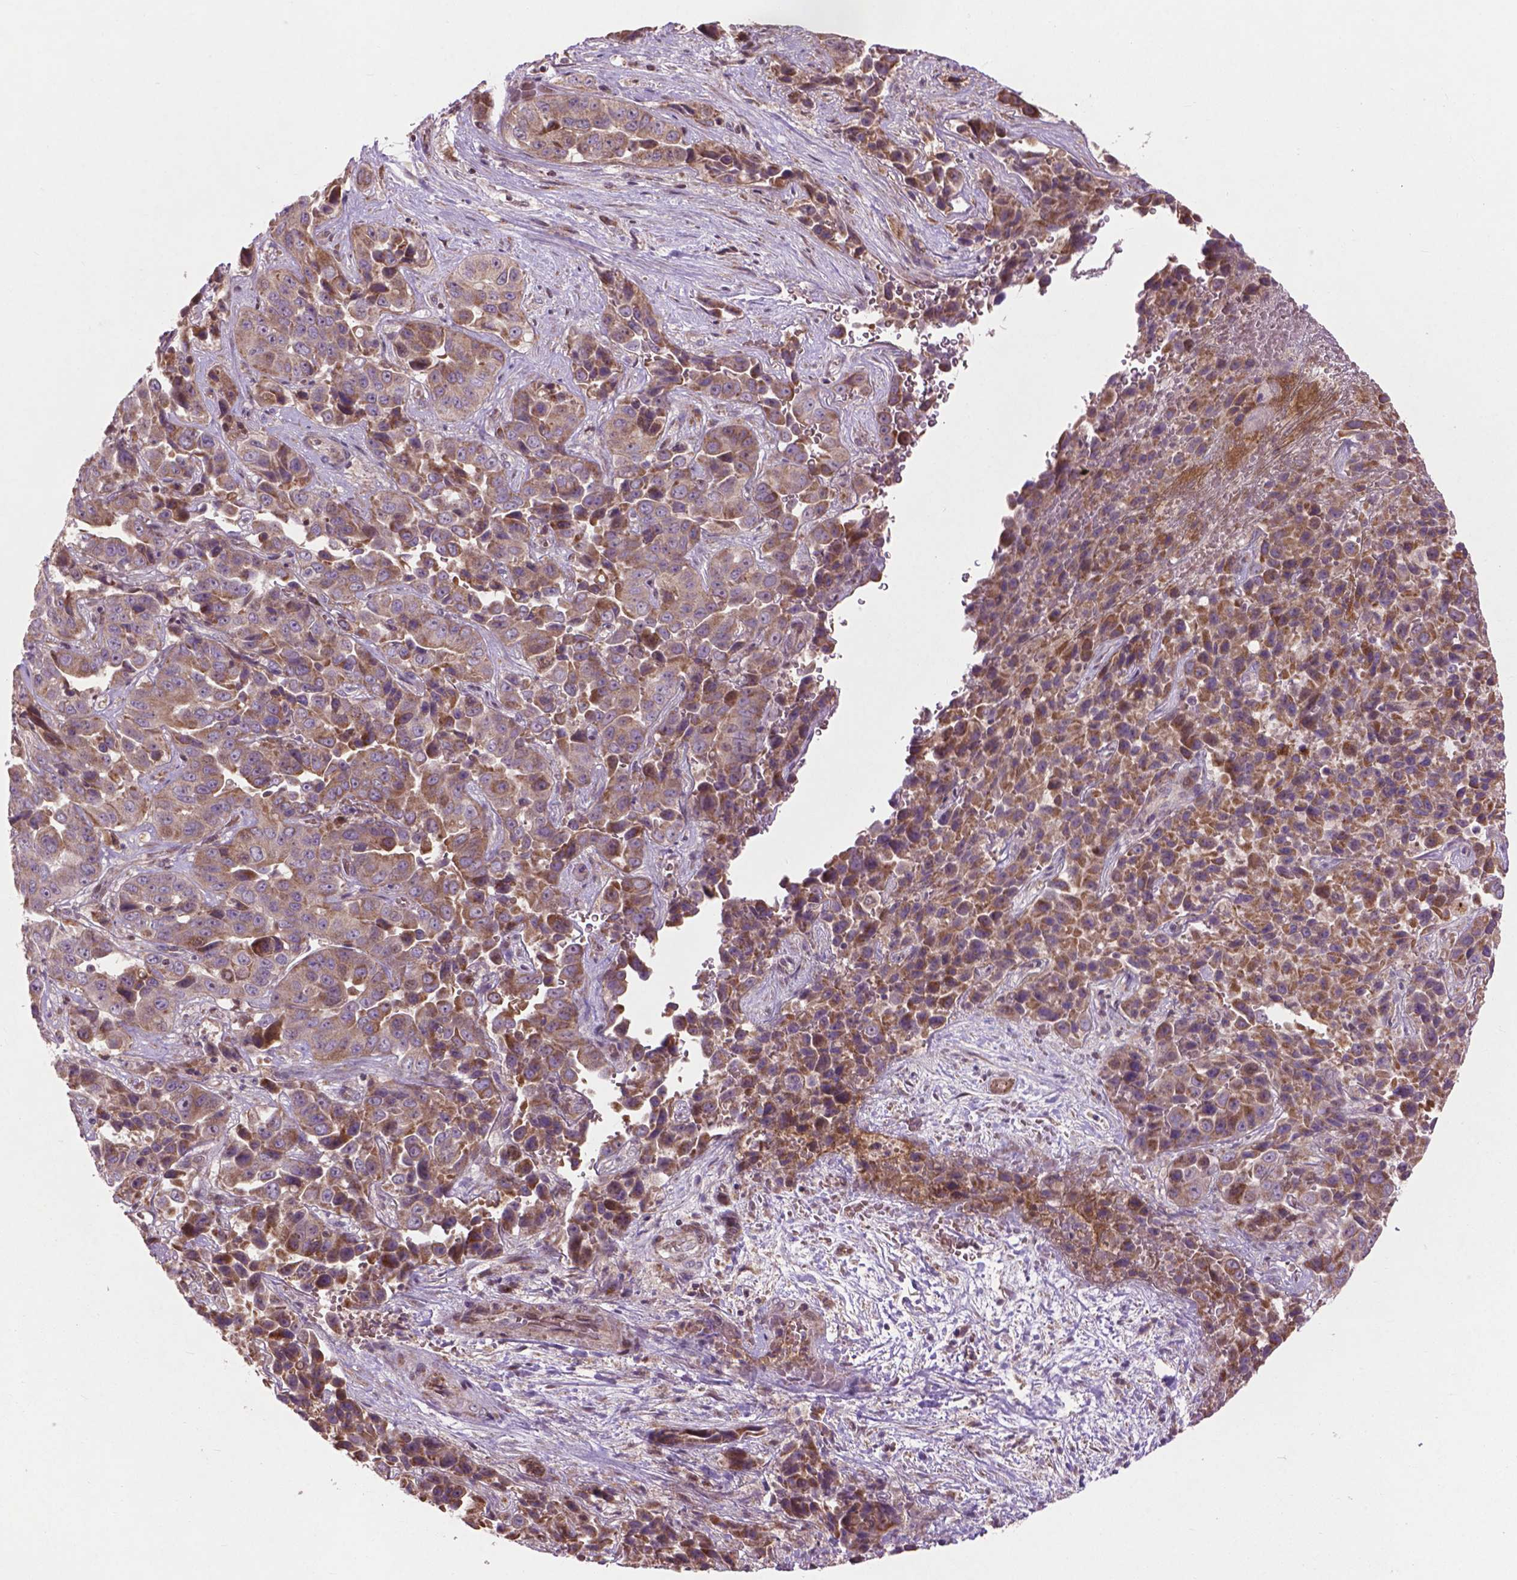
{"staining": {"intensity": "moderate", "quantity": ">75%", "location": "cytoplasmic/membranous"}, "tissue": "liver cancer", "cell_type": "Tumor cells", "image_type": "cancer", "snomed": [{"axis": "morphology", "description": "Cholangiocarcinoma"}, {"axis": "topography", "description": "Liver"}], "caption": "Liver cancer stained with a brown dye demonstrates moderate cytoplasmic/membranous positive expression in about >75% of tumor cells.", "gene": "B3GALNT2", "patient": {"sex": "female", "age": 52}}